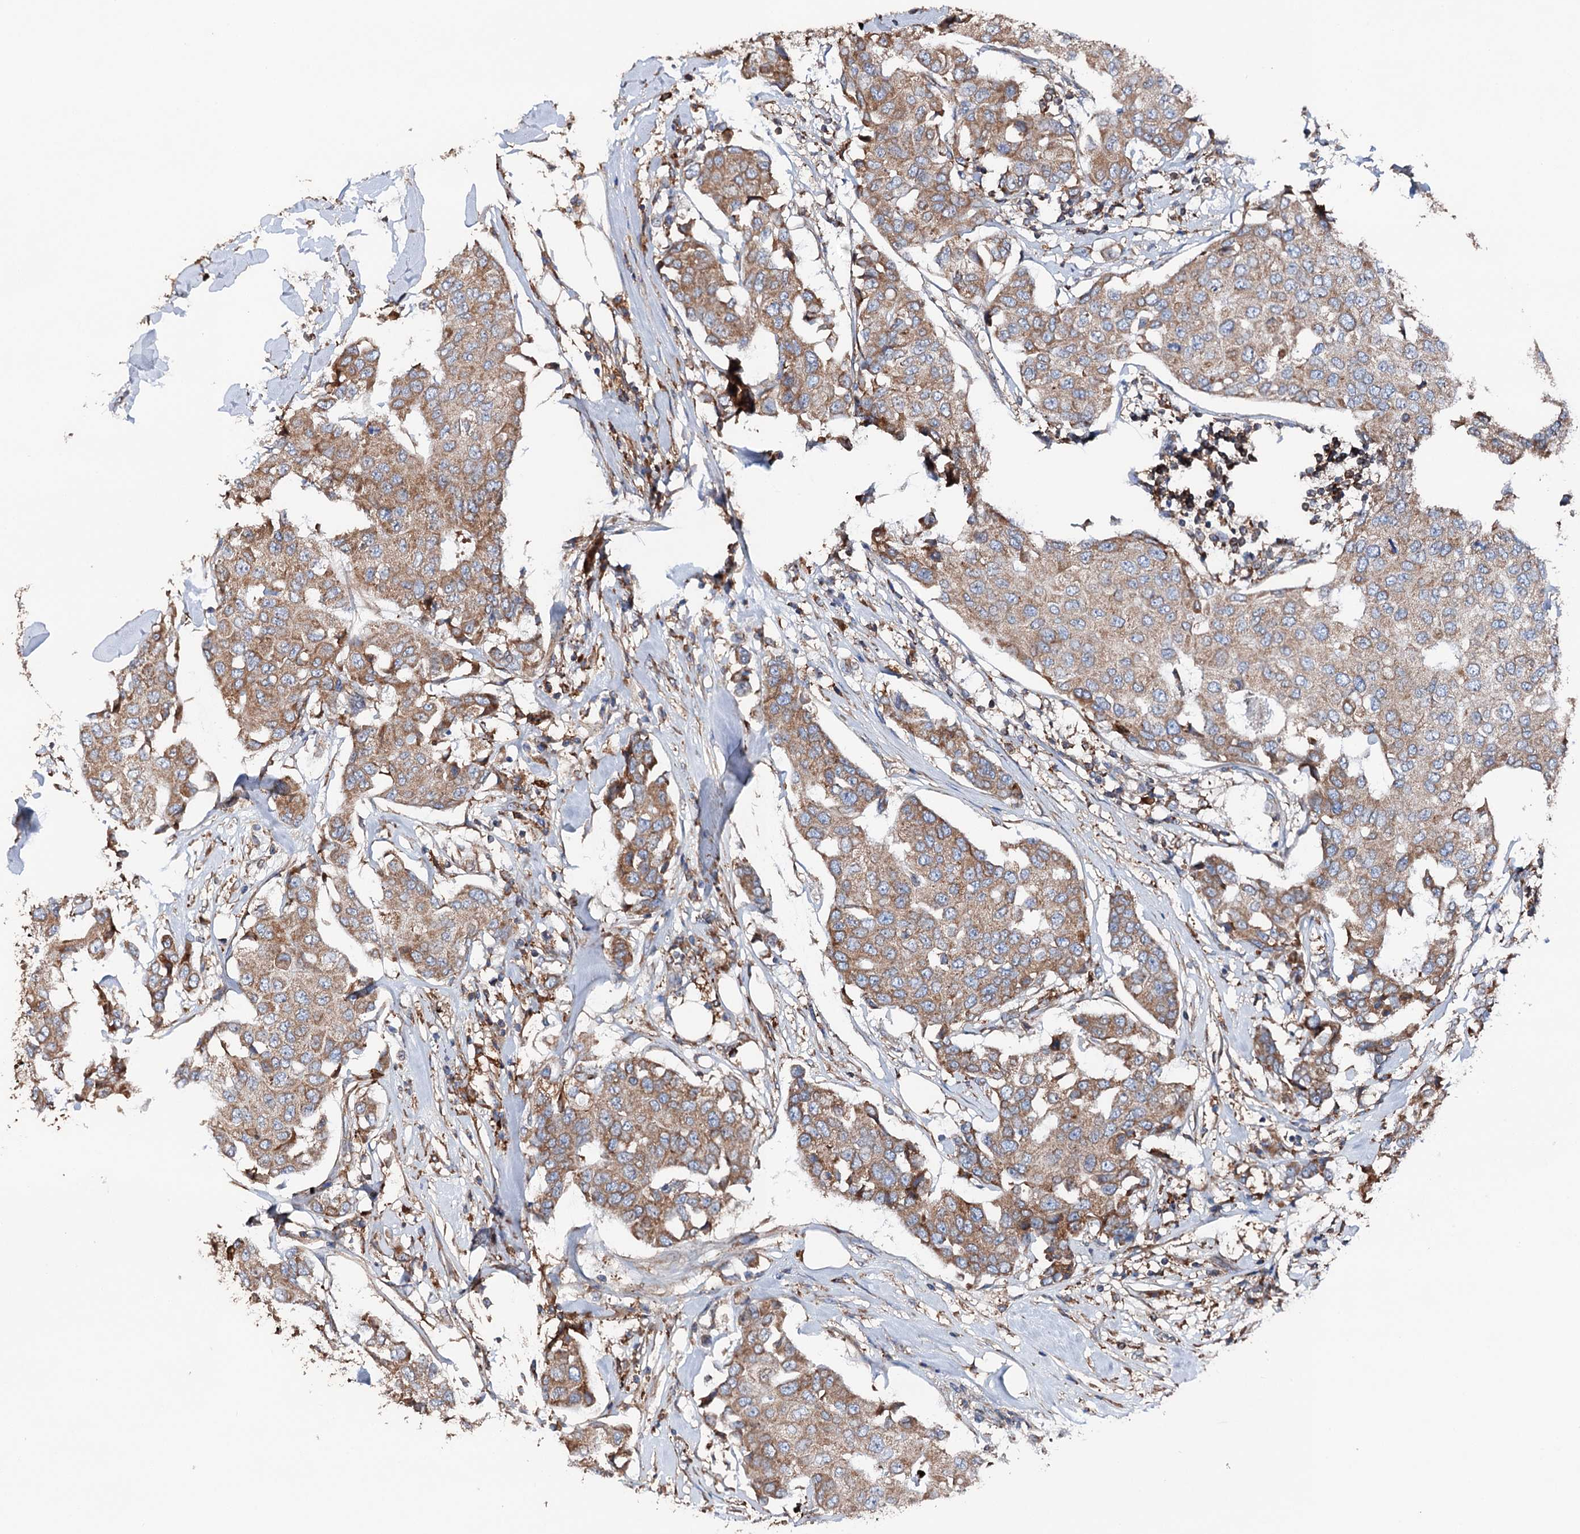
{"staining": {"intensity": "weak", "quantity": ">75%", "location": "cytoplasmic/membranous"}, "tissue": "breast cancer", "cell_type": "Tumor cells", "image_type": "cancer", "snomed": [{"axis": "morphology", "description": "Duct carcinoma"}, {"axis": "topography", "description": "Breast"}], "caption": "The photomicrograph reveals staining of invasive ductal carcinoma (breast), revealing weak cytoplasmic/membranous protein expression (brown color) within tumor cells. Immunohistochemistry stains the protein of interest in brown and the nuclei are stained blue.", "gene": "ERP29", "patient": {"sex": "female", "age": 80}}